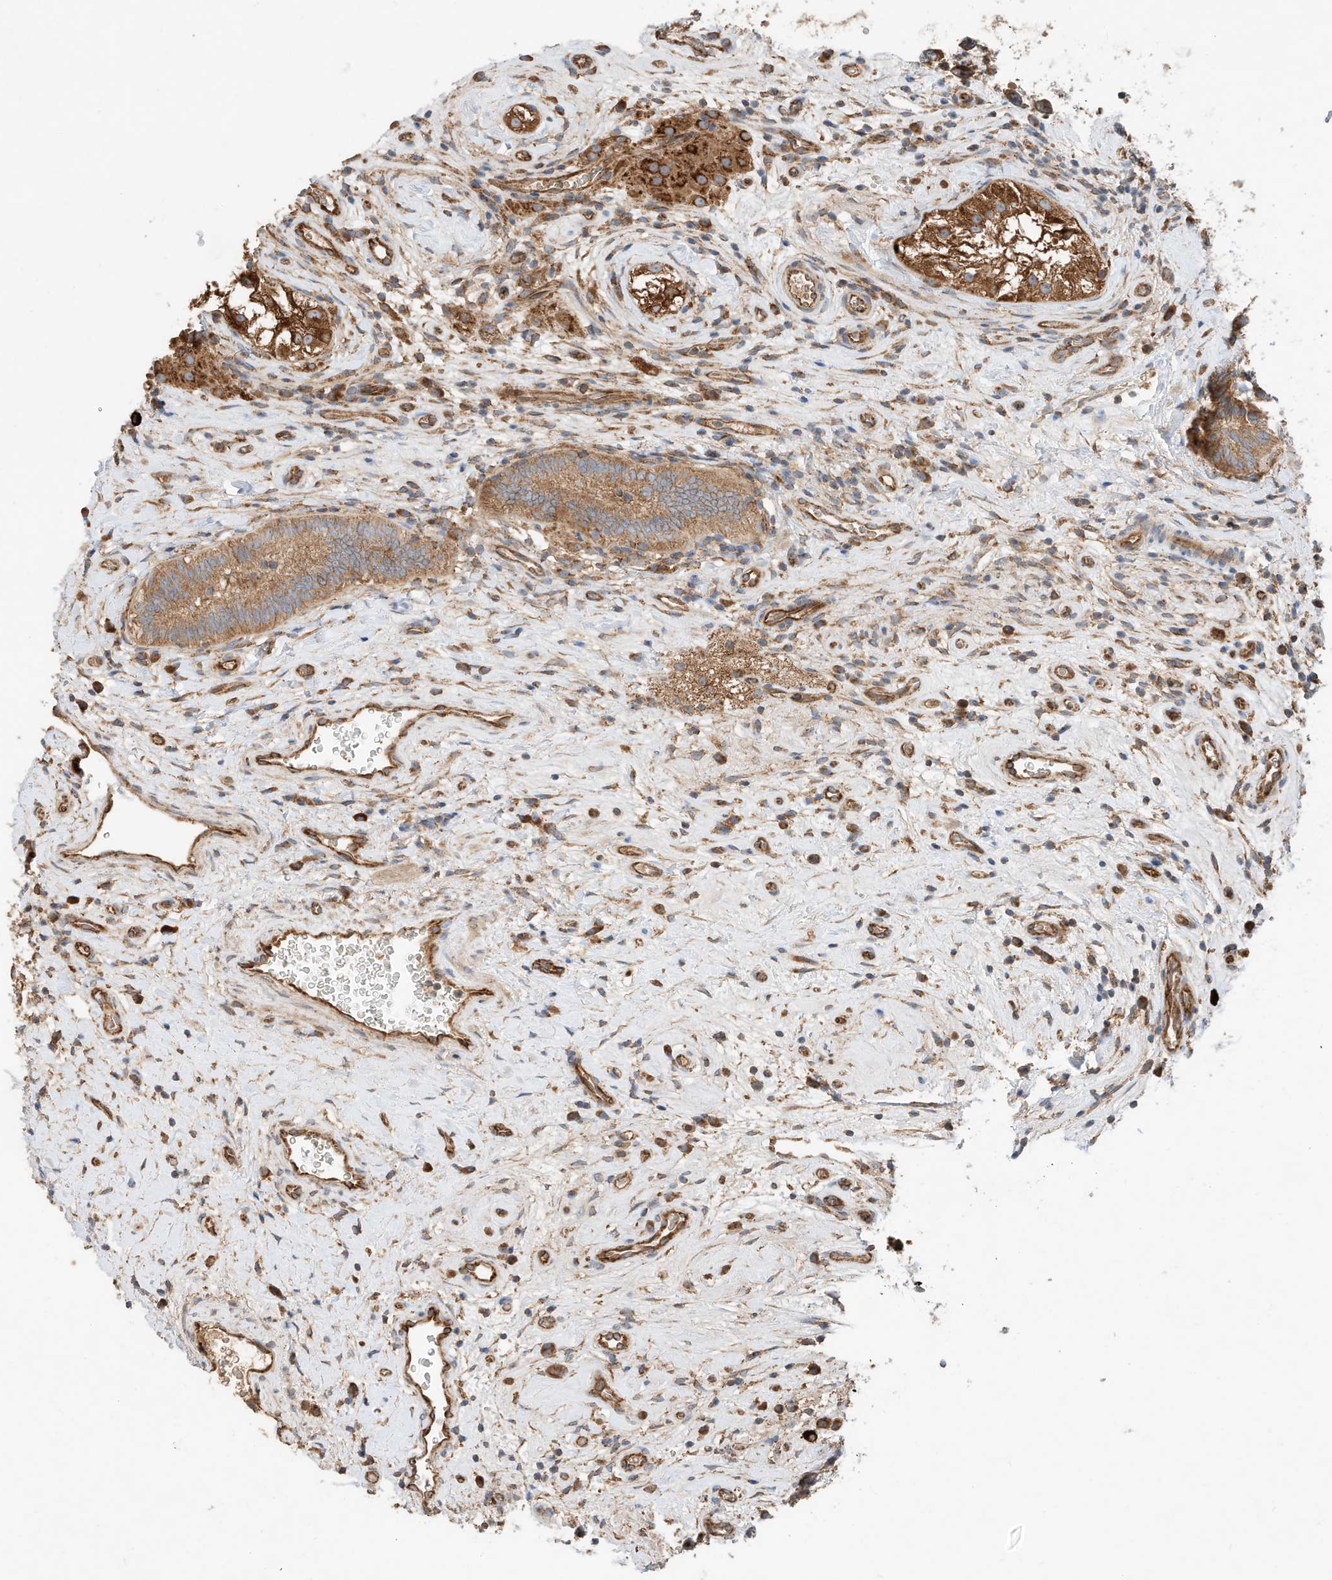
{"staining": {"intensity": "moderate", "quantity": ">75%", "location": "cytoplasmic/membranous"}, "tissue": "testis cancer", "cell_type": "Tumor cells", "image_type": "cancer", "snomed": [{"axis": "morphology", "description": "Seminoma, NOS"}, {"axis": "topography", "description": "Testis"}], "caption": "IHC staining of testis seminoma, which shows medium levels of moderate cytoplasmic/membranous positivity in about >75% of tumor cells indicating moderate cytoplasmic/membranous protein positivity. The staining was performed using DAB (brown) for protein detection and nuclei were counterstained in hematoxylin (blue).", "gene": "CPAMD8", "patient": {"sex": "male", "age": 49}}